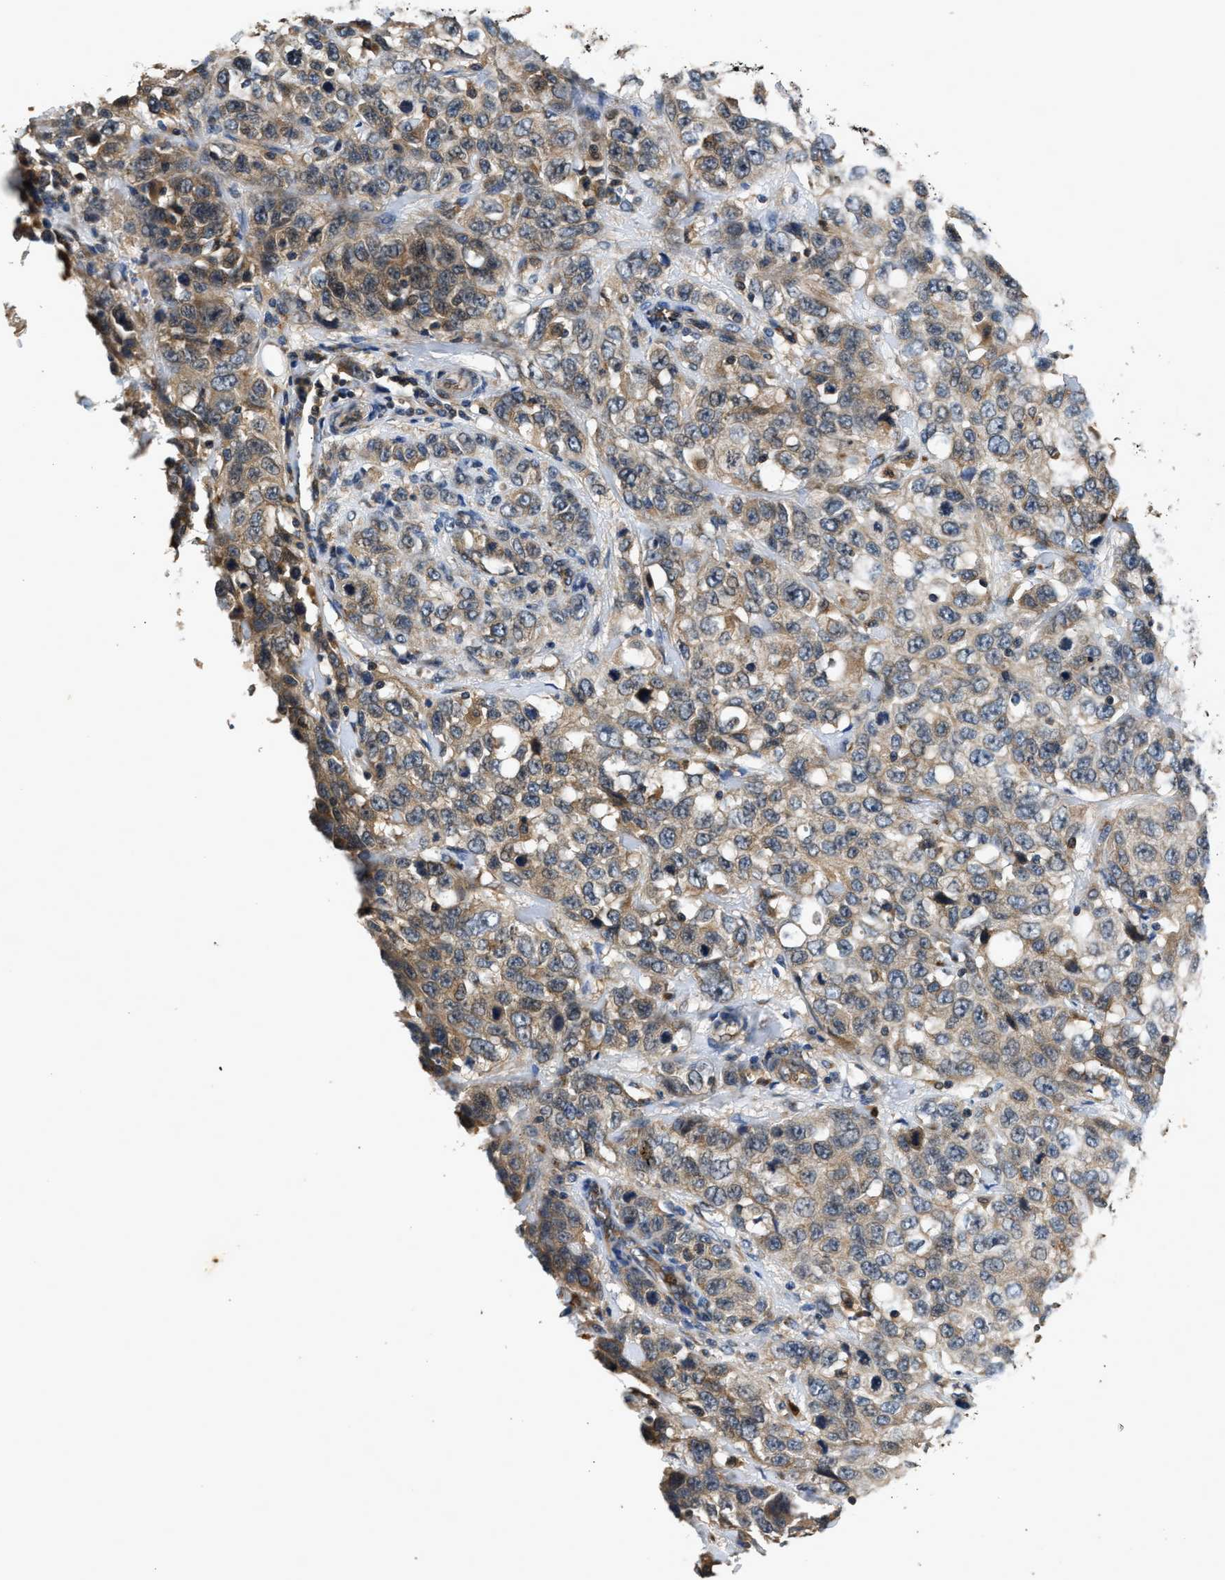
{"staining": {"intensity": "weak", "quantity": ">75%", "location": "cytoplasmic/membranous"}, "tissue": "stomach cancer", "cell_type": "Tumor cells", "image_type": "cancer", "snomed": [{"axis": "morphology", "description": "Normal tissue, NOS"}, {"axis": "morphology", "description": "Adenocarcinoma, NOS"}, {"axis": "topography", "description": "Stomach"}], "caption": "Stomach adenocarcinoma stained with DAB IHC exhibits low levels of weak cytoplasmic/membranous positivity in about >75% of tumor cells.", "gene": "CHUK", "patient": {"sex": "male", "age": 48}}